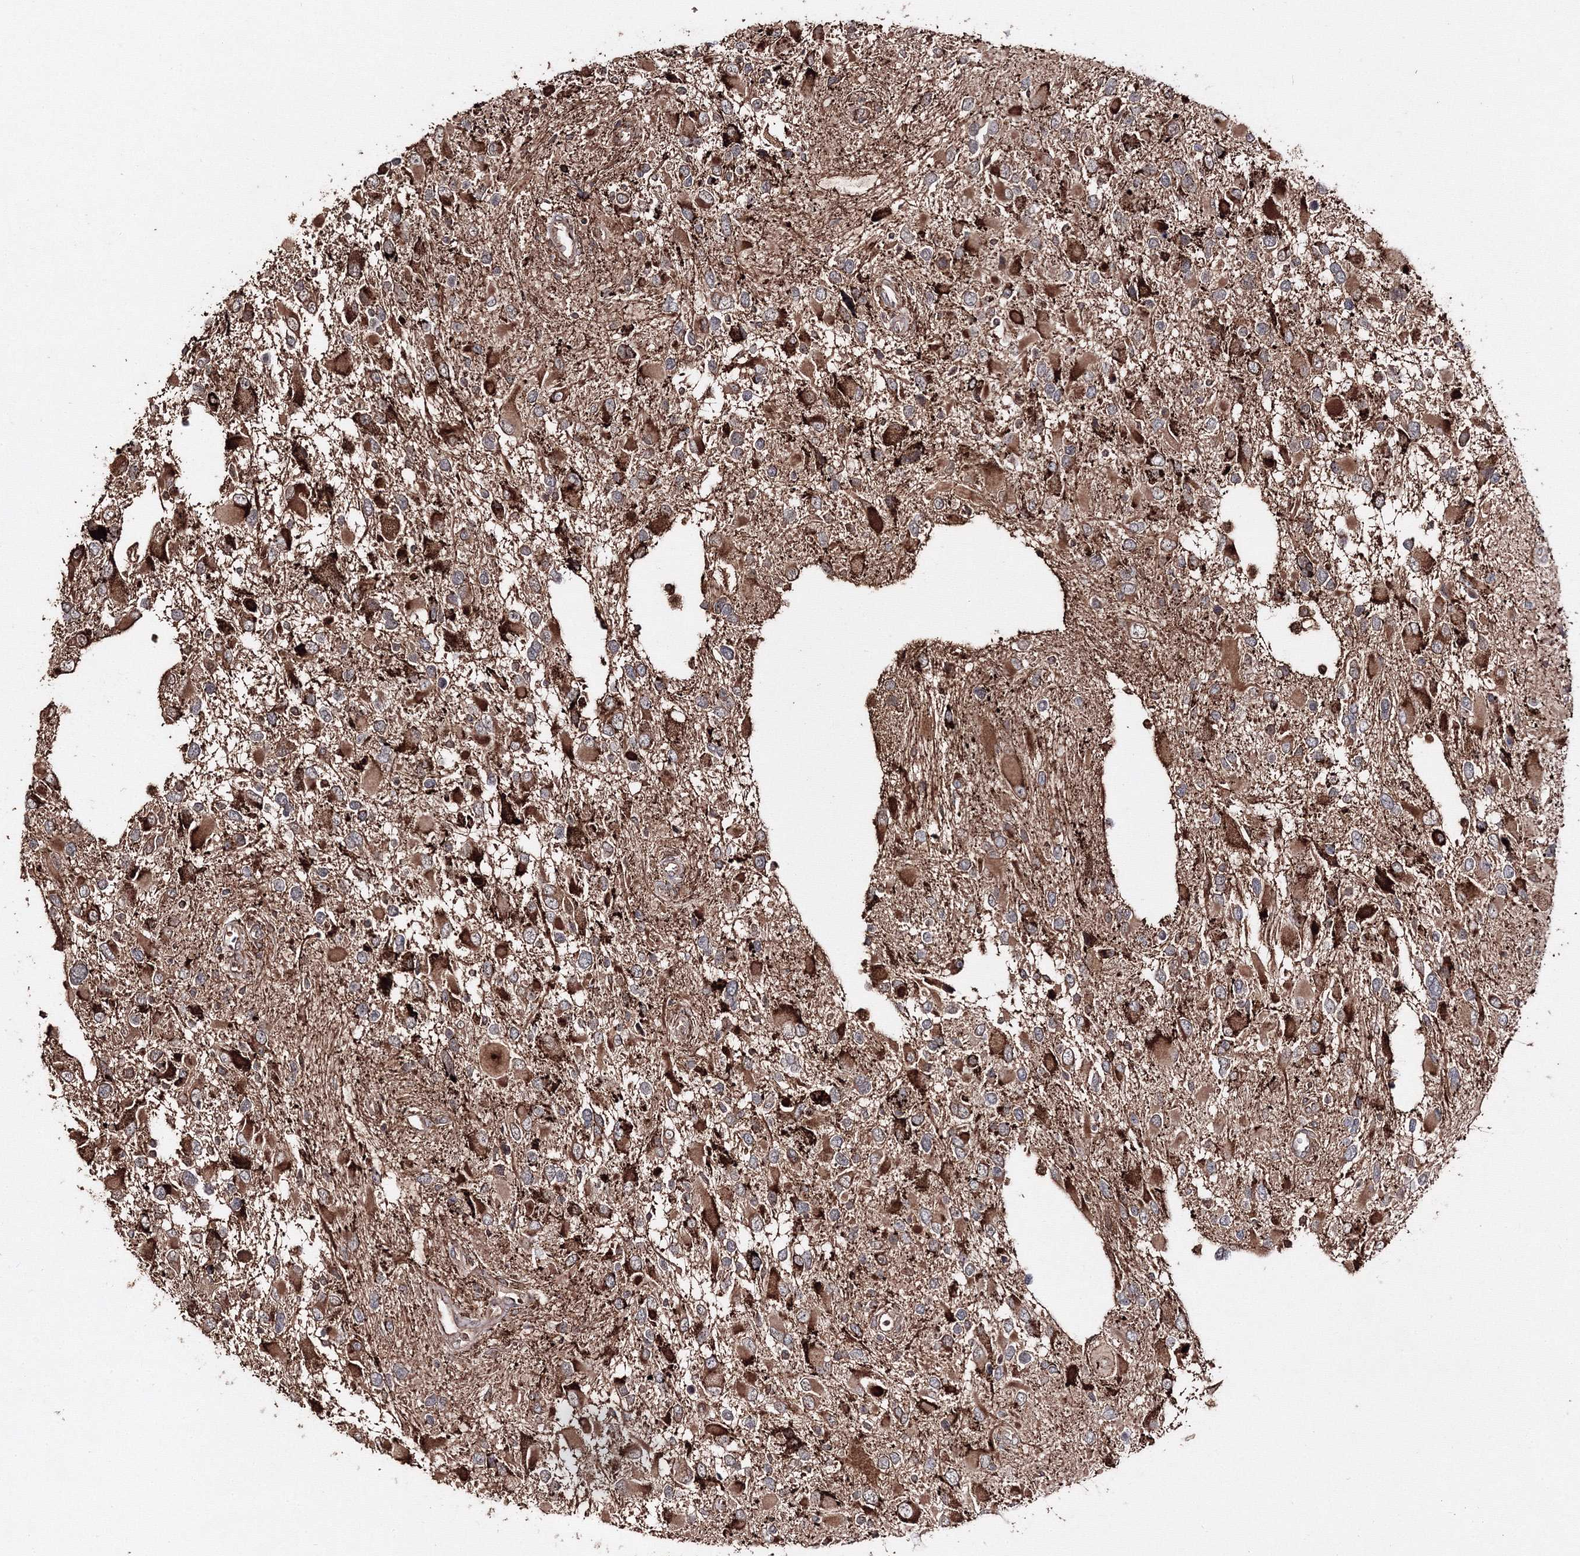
{"staining": {"intensity": "strong", "quantity": ">75%", "location": "cytoplasmic/membranous"}, "tissue": "glioma", "cell_type": "Tumor cells", "image_type": "cancer", "snomed": [{"axis": "morphology", "description": "Glioma, malignant, High grade"}, {"axis": "topography", "description": "Brain"}], "caption": "About >75% of tumor cells in human glioma reveal strong cytoplasmic/membranous protein positivity as visualized by brown immunohistochemical staining.", "gene": "DDO", "patient": {"sex": "male", "age": 53}}